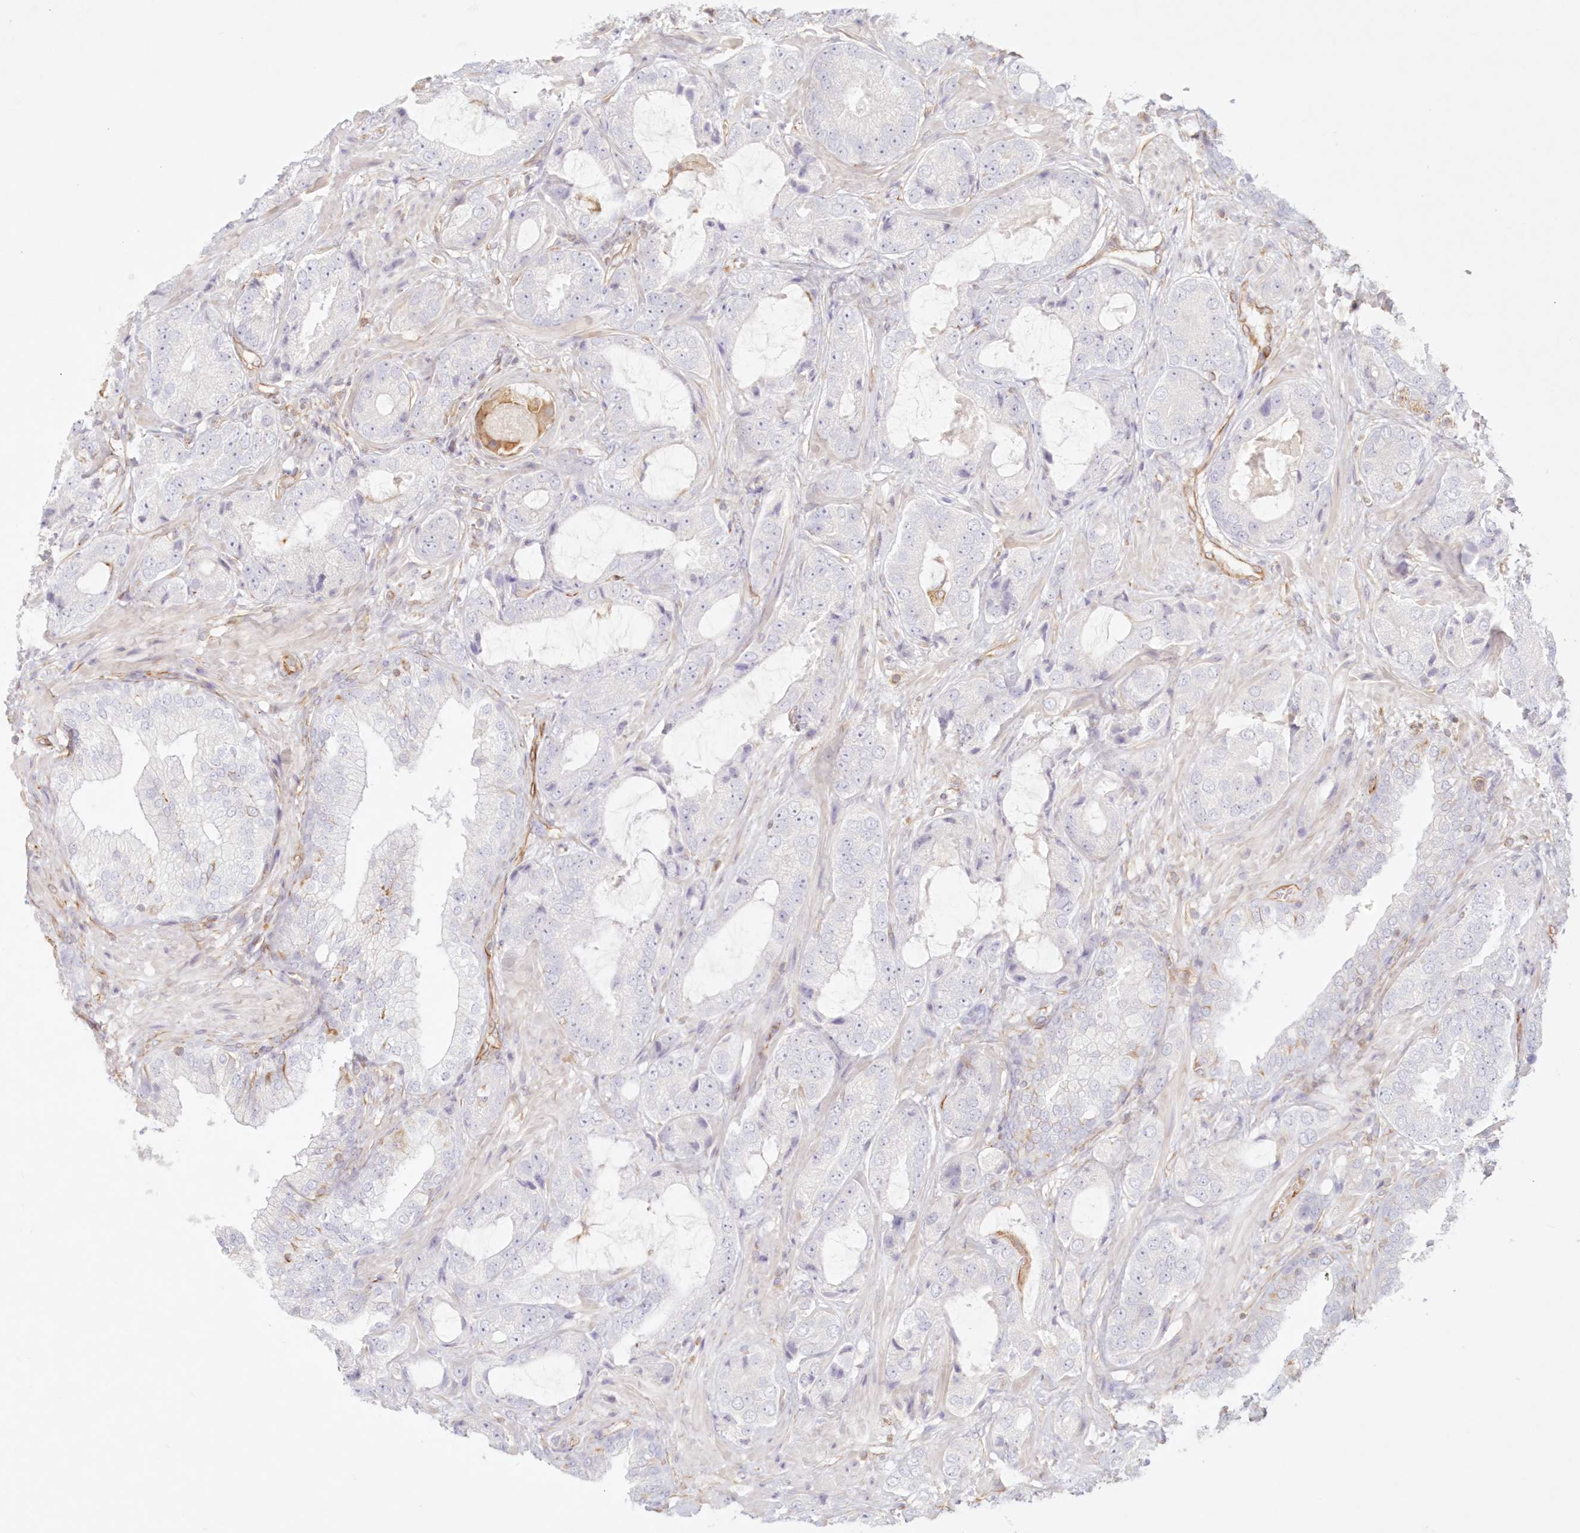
{"staining": {"intensity": "negative", "quantity": "none", "location": "none"}, "tissue": "prostate cancer", "cell_type": "Tumor cells", "image_type": "cancer", "snomed": [{"axis": "morphology", "description": "Normal tissue, NOS"}, {"axis": "morphology", "description": "Adenocarcinoma, High grade"}, {"axis": "topography", "description": "Prostate"}, {"axis": "topography", "description": "Peripheral nerve tissue"}], "caption": "A high-resolution histopathology image shows immunohistochemistry (IHC) staining of prostate cancer, which reveals no significant expression in tumor cells.", "gene": "DMRTB1", "patient": {"sex": "male", "age": 59}}